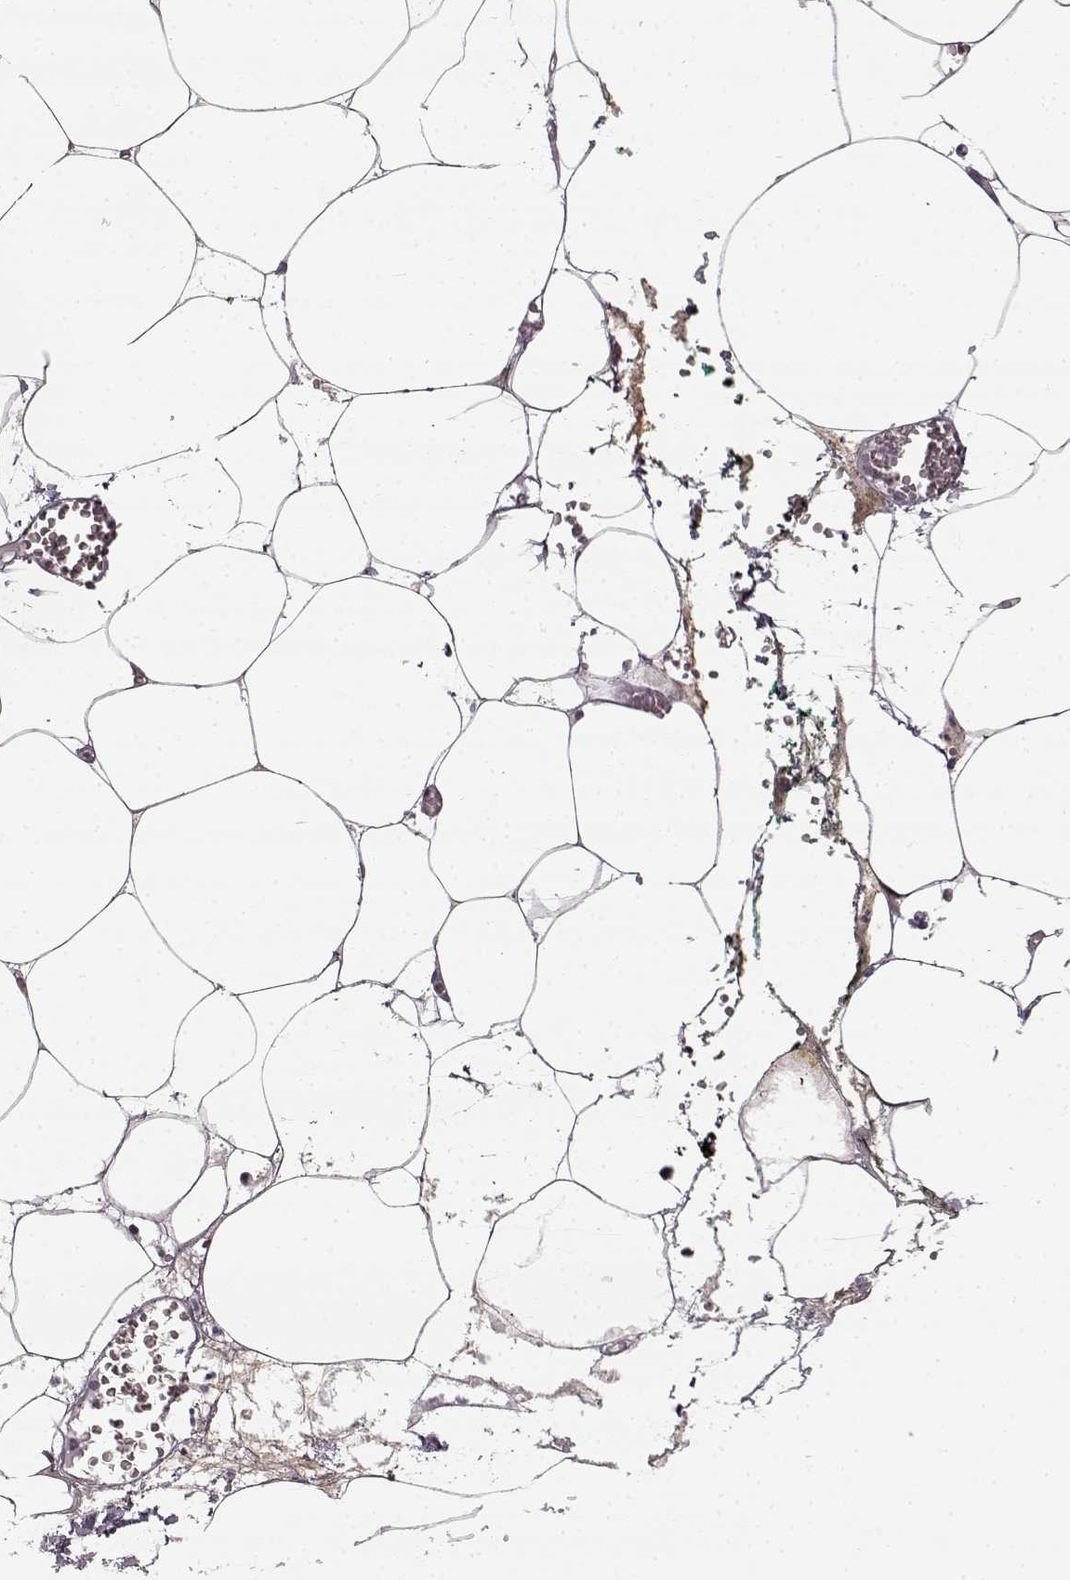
{"staining": {"intensity": "negative", "quantity": "none", "location": "none"}, "tissue": "adipose tissue", "cell_type": "Adipocytes", "image_type": "normal", "snomed": [{"axis": "morphology", "description": "Normal tissue, NOS"}, {"axis": "topography", "description": "Adipose tissue"}, {"axis": "topography", "description": "Pancreas"}, {"axis": "topography", "description": "Peripheral nerve tissue"}], "caption": "This is an IHC image of normal human adipose tissue. There is no expression in adipocytes.", "gene": "HMMR", "patient": {"sex": "female", "age": 58}}